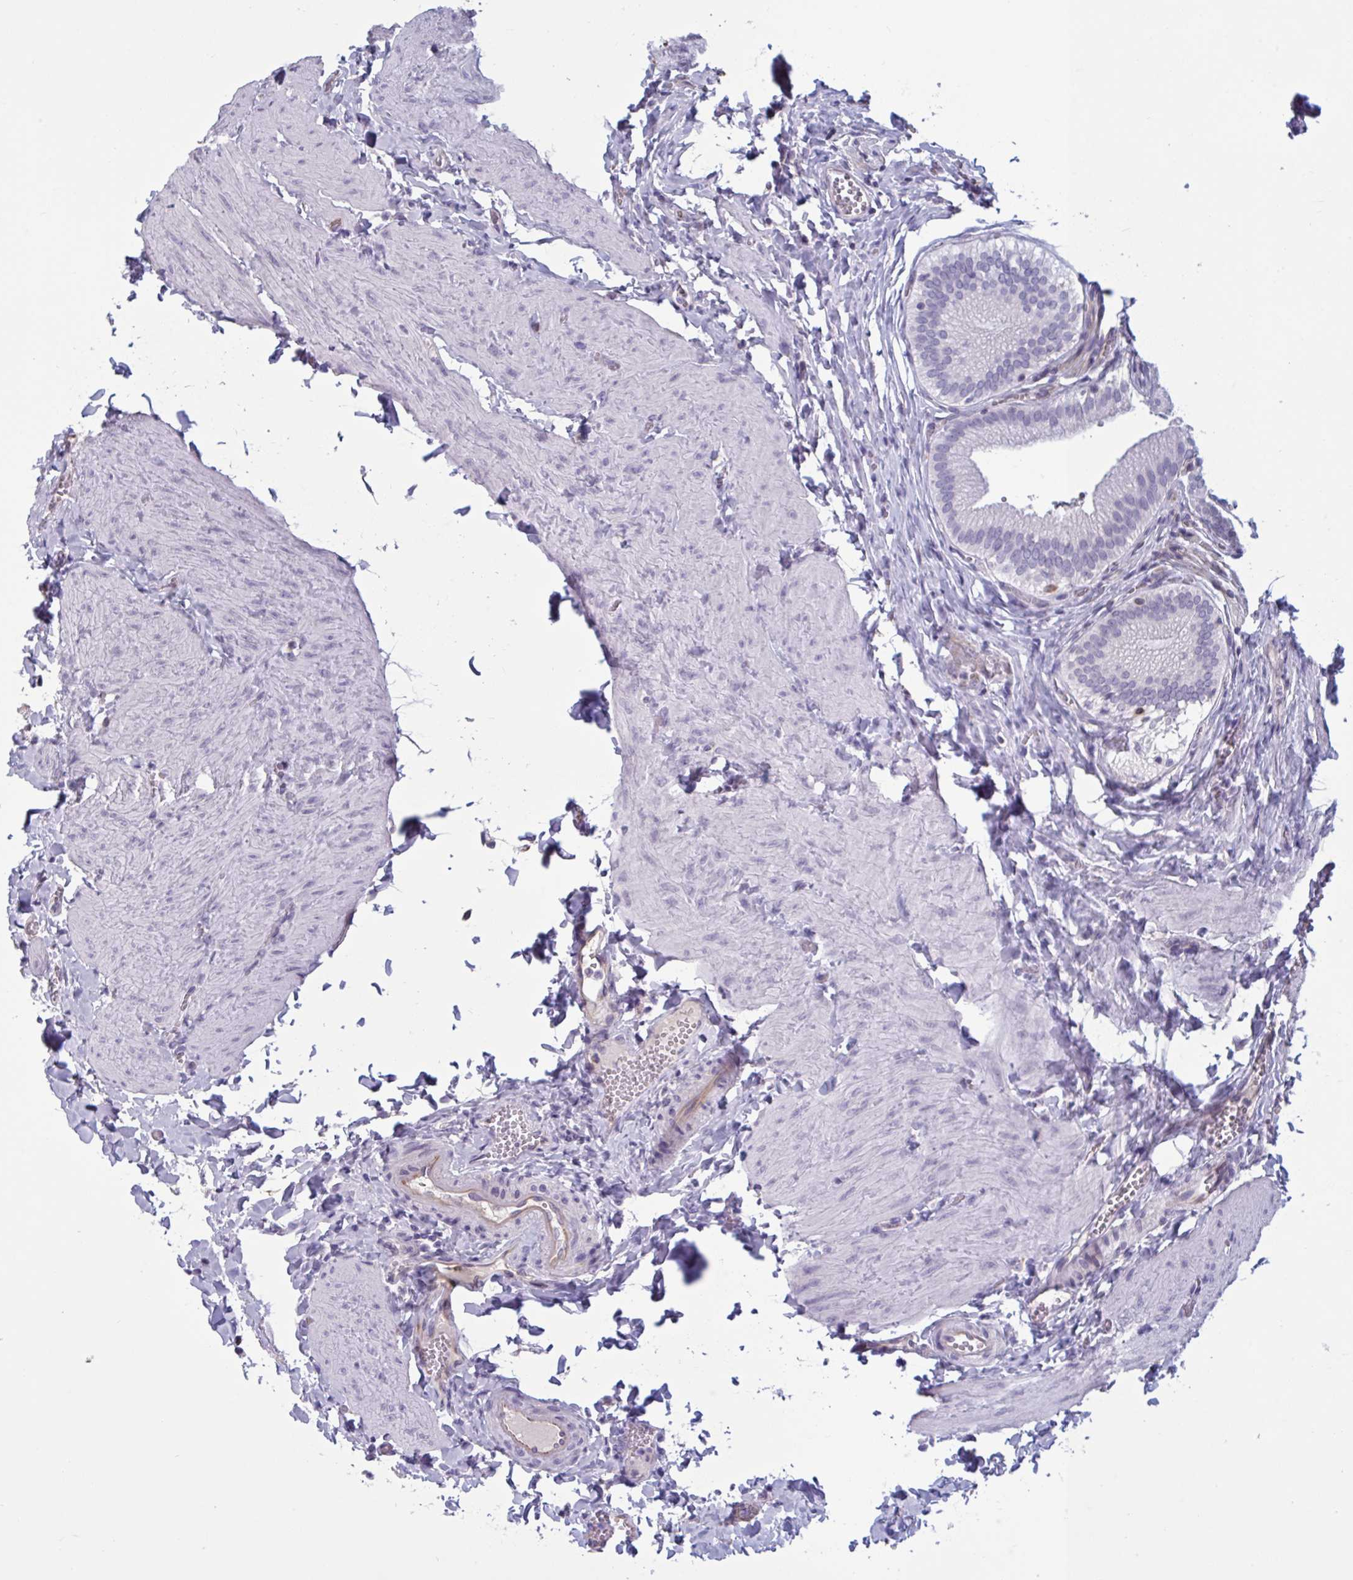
{"staining": {"intensity": "negative", "quantity": "none", "location": "none"}, "tissue": "gallbladder", "cell_type": "Glandular cells", "image_type": "normal", "snomed": [{"axis": "morphology", "description": "Normal tissue, NOS"}, {"axis": "topography", "description": "Gallbladder"}, {"axis": "topography", "description": "Peripheral nerve tissue"}], "caption": "Glandular cells show no significant staining in unremarkable gallbladder.", "gene": "OR1L3", "patient": {"sex": "male", "age": 17}}